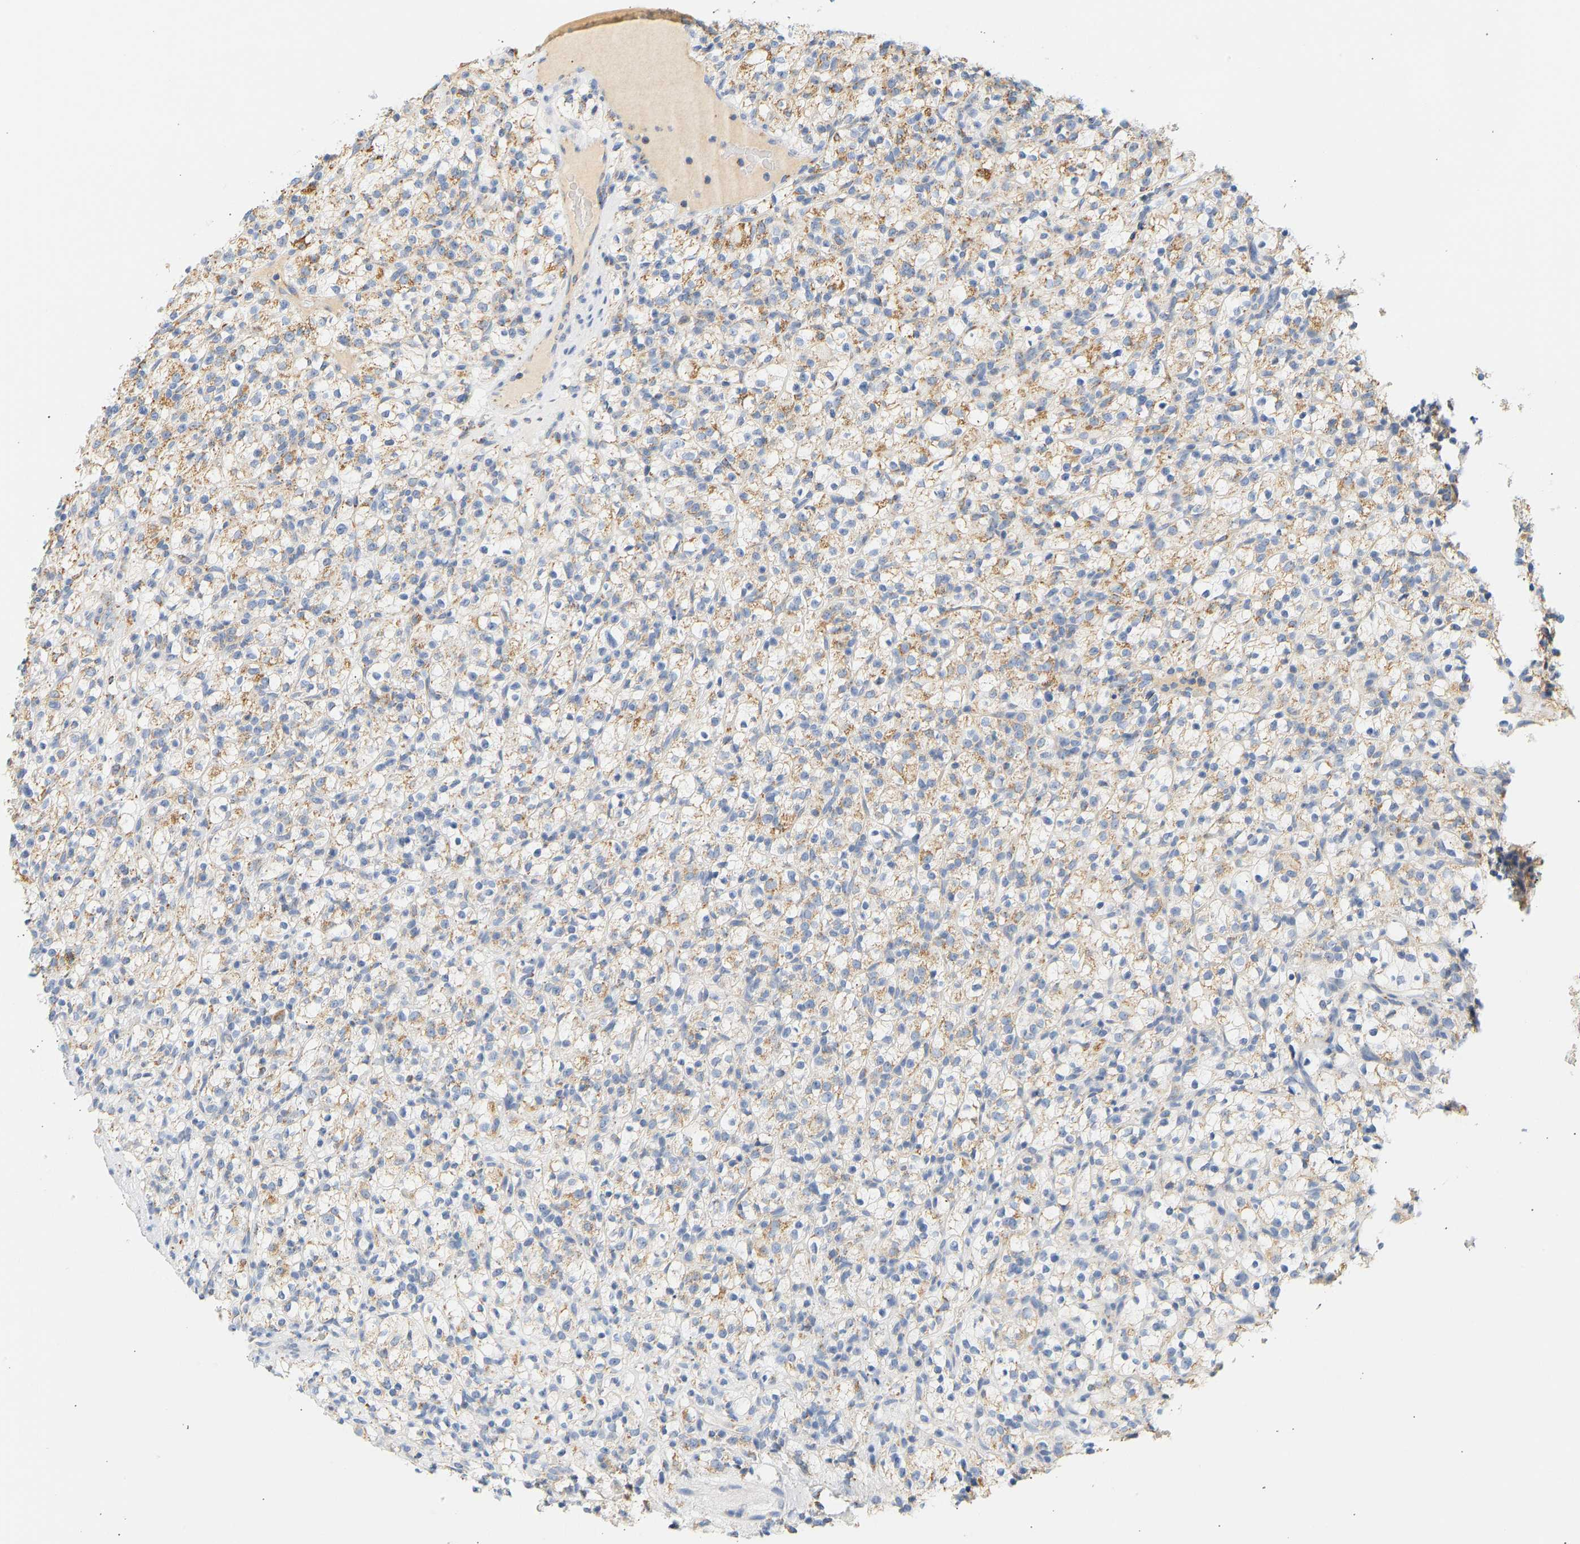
{"staining": {"intensity": "moderate", "quantity": "25%-75%", "location": "cytoplasmic/membranous"}, "tissue": "renal cancer", "cell_type": "Tumor cells", "image_type": "cancer", "snomed": [{"axis": "morphology", "description": "Normal tissue, NOS"}, {"axis": "morphology", "description": "Adenocarcinoma, NOS"}, {"axis": "topography", "description": "Kidney"}], "caption": "Immunohistochemistry (IHC) staining of renal cancer (adenocarcinoma), which displays medium levels of moderate cytoplasmic/membranous staining in approximately 25%-75% of tumor cells indicating moderate cytoplasmic/membranous protein positivity. The staining was performed using DAB (3,3'-diaminobenzidine) (brown) for protein detection and nuclei were counterstained in hematoxylin (blue).", "gene": "GRPEL2", "patient": {"sex": "female", "age": 72}}